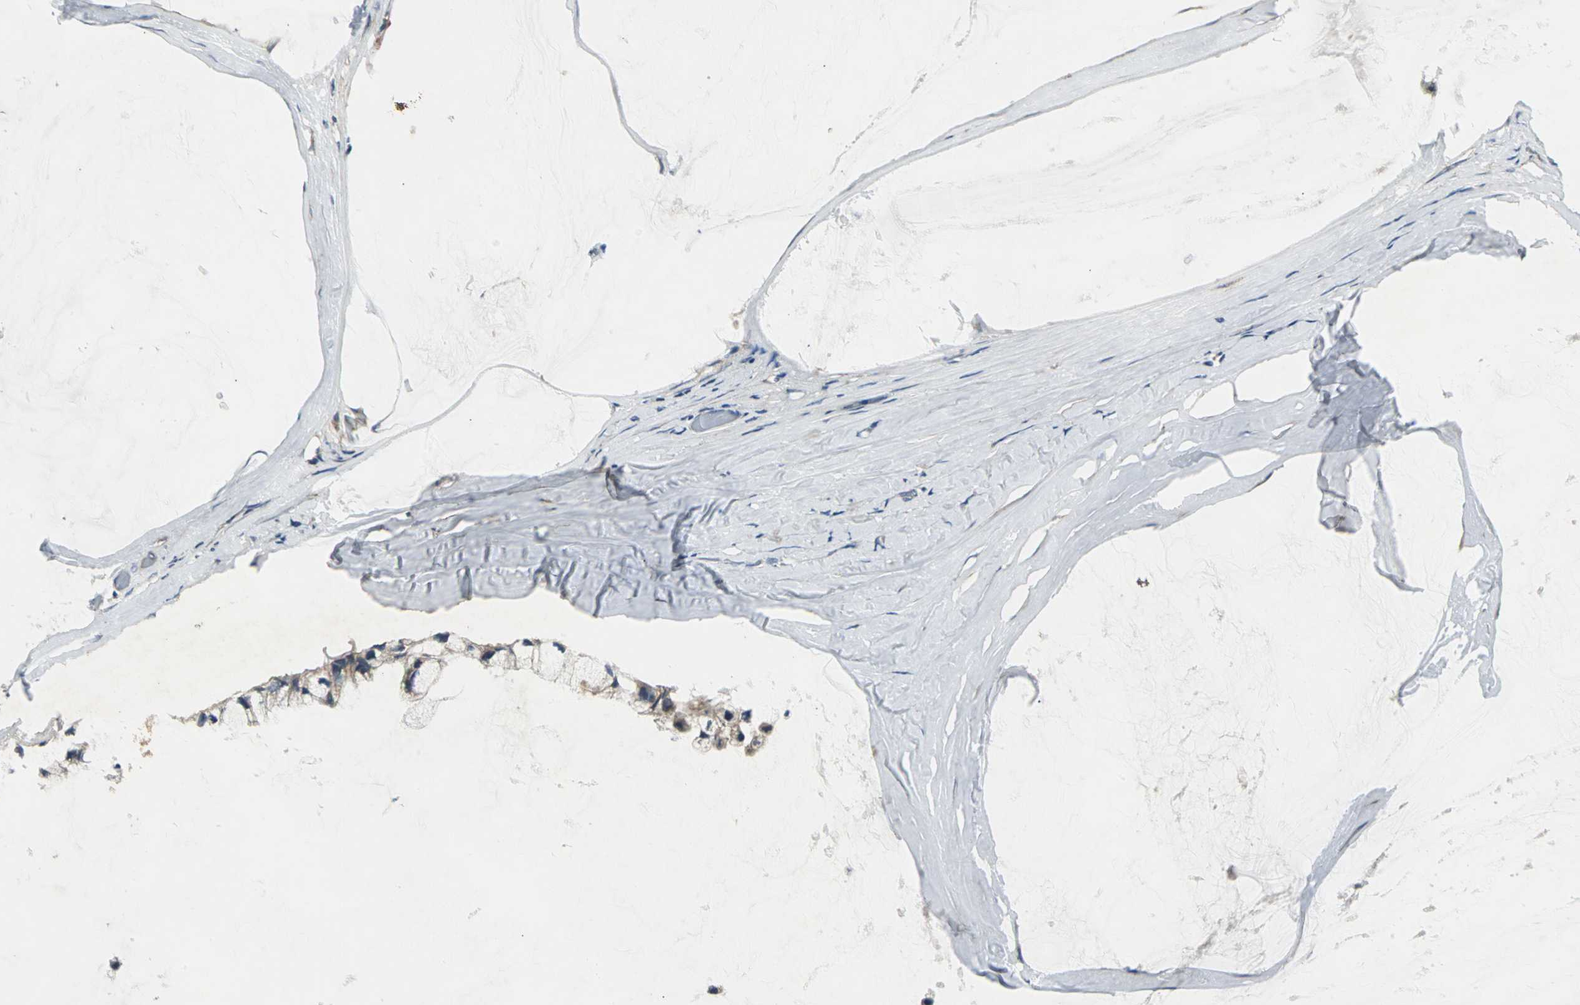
{"staining": {"intensity": "weak", "quantity": ">75%", "location": "cytoplasmic/membranous"}, "tissue": "ovarian cancer", "cell_type": "Tumor cells", "image_type": "cancer", "snomed": [{"axis": "morphology", "description": "Cystadenocarcinoma, mucinous, NOS"}, {"axis": "topography", "description": "Ovary"}], "caption": "Immunohistochemical staining of human mucinous cystadenocarcinoma (ovarian) shows low levels of weak cytoplasmic/membranous expression in approximately >75% of tumor cells.", "gene": "IRF3", "patient": {"sex": "female", "age": 39}}